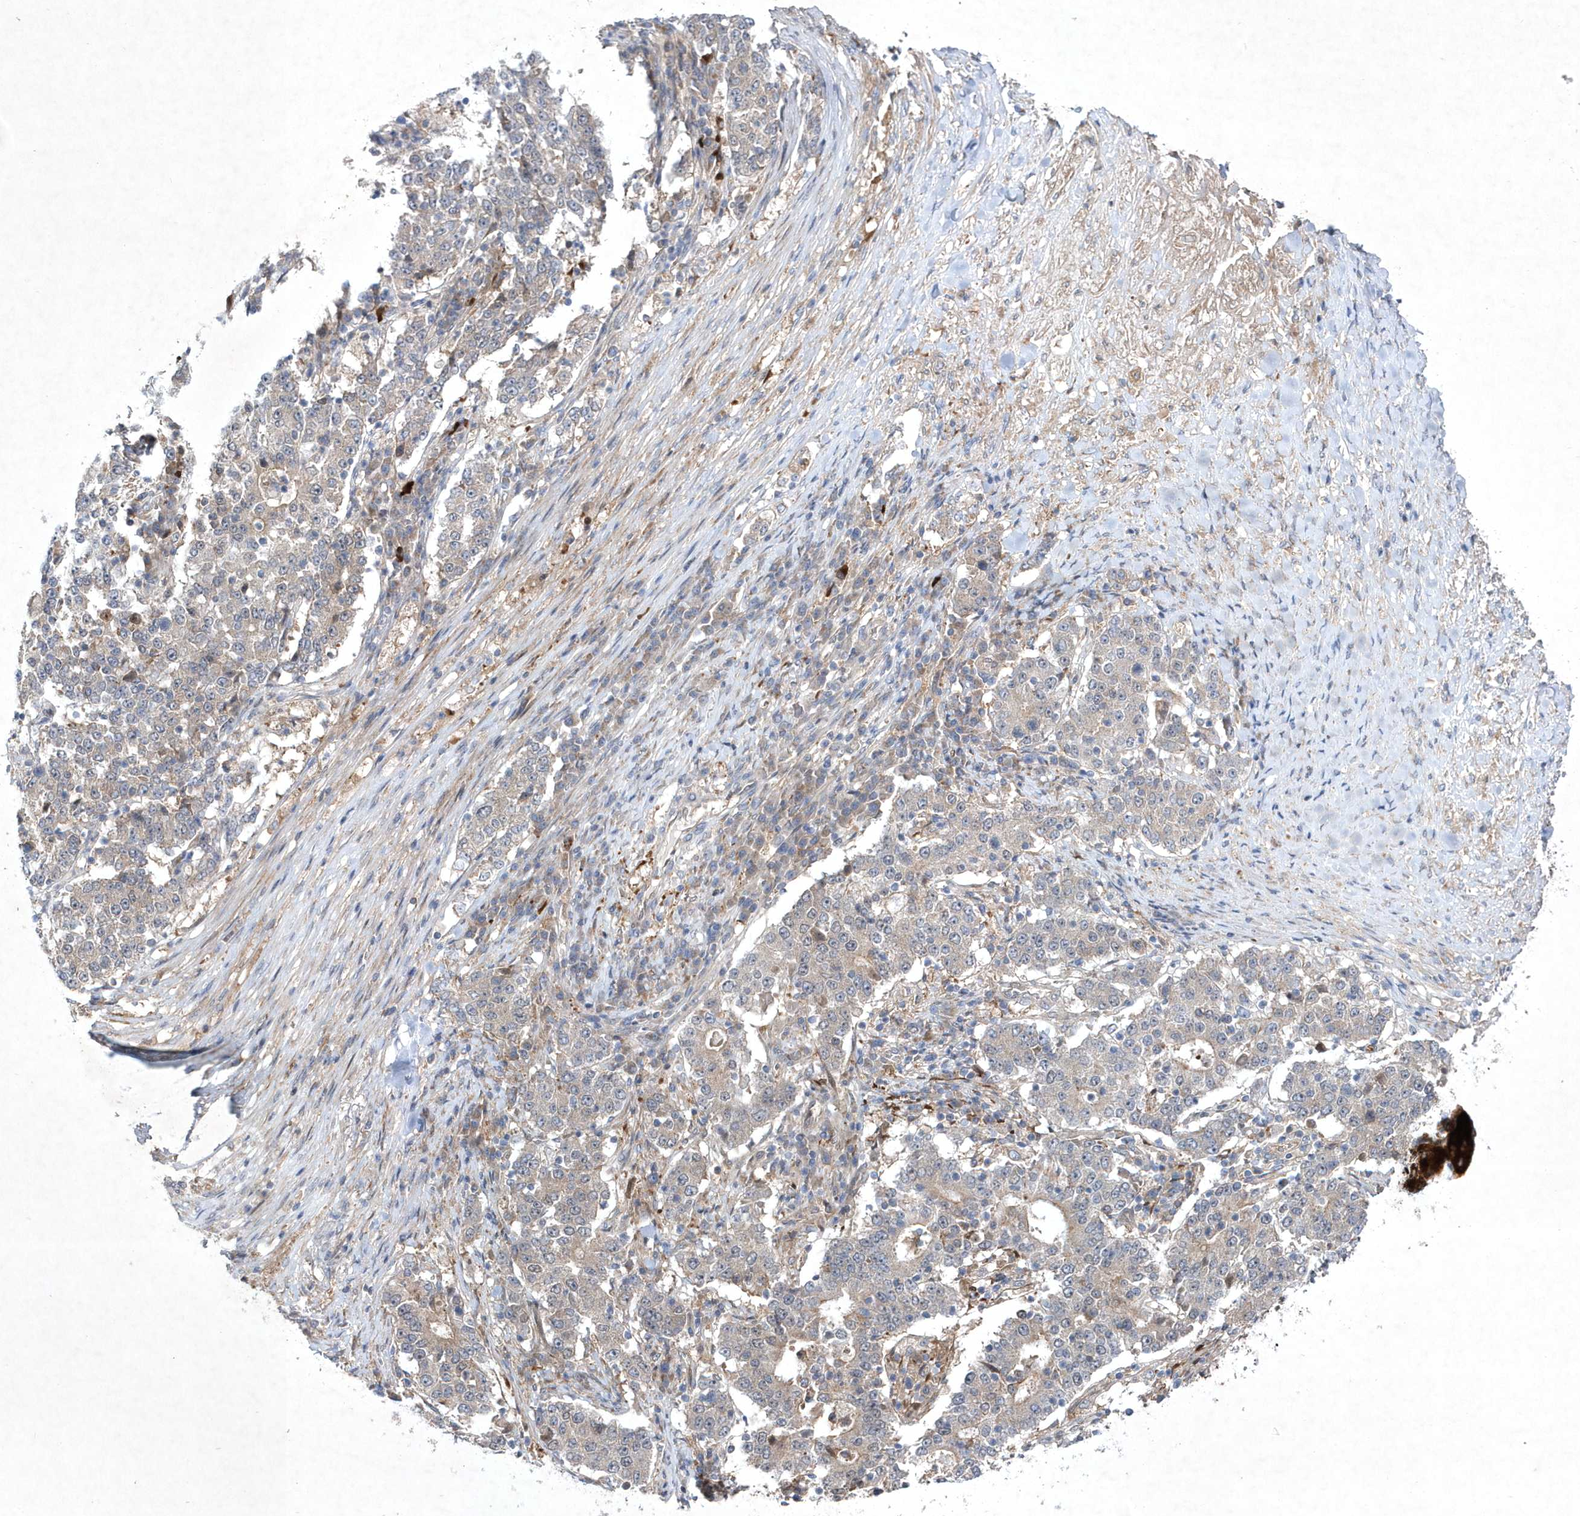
{"staining": {"intensity": "negative", "quantity": "none", "location": "none"}, "tissue": "stomach cancer", "cell_type": "Tumor cells", "image_type": "cancer", "snomed": [{"axis": "morphology", "description": "Adenocarcinoma, NOS"}, {"axis": "topography", "description": "Stomach"}], "caption": "This image is of stomach cancer (adenocarcinoma) stained with immunohistochemistry to label a protein in brown with the nuclei are counter-stained blue. There is no expression in tumor cells.", "gene": "DSPP", "patient": {"sex": "male", "age": 59}}